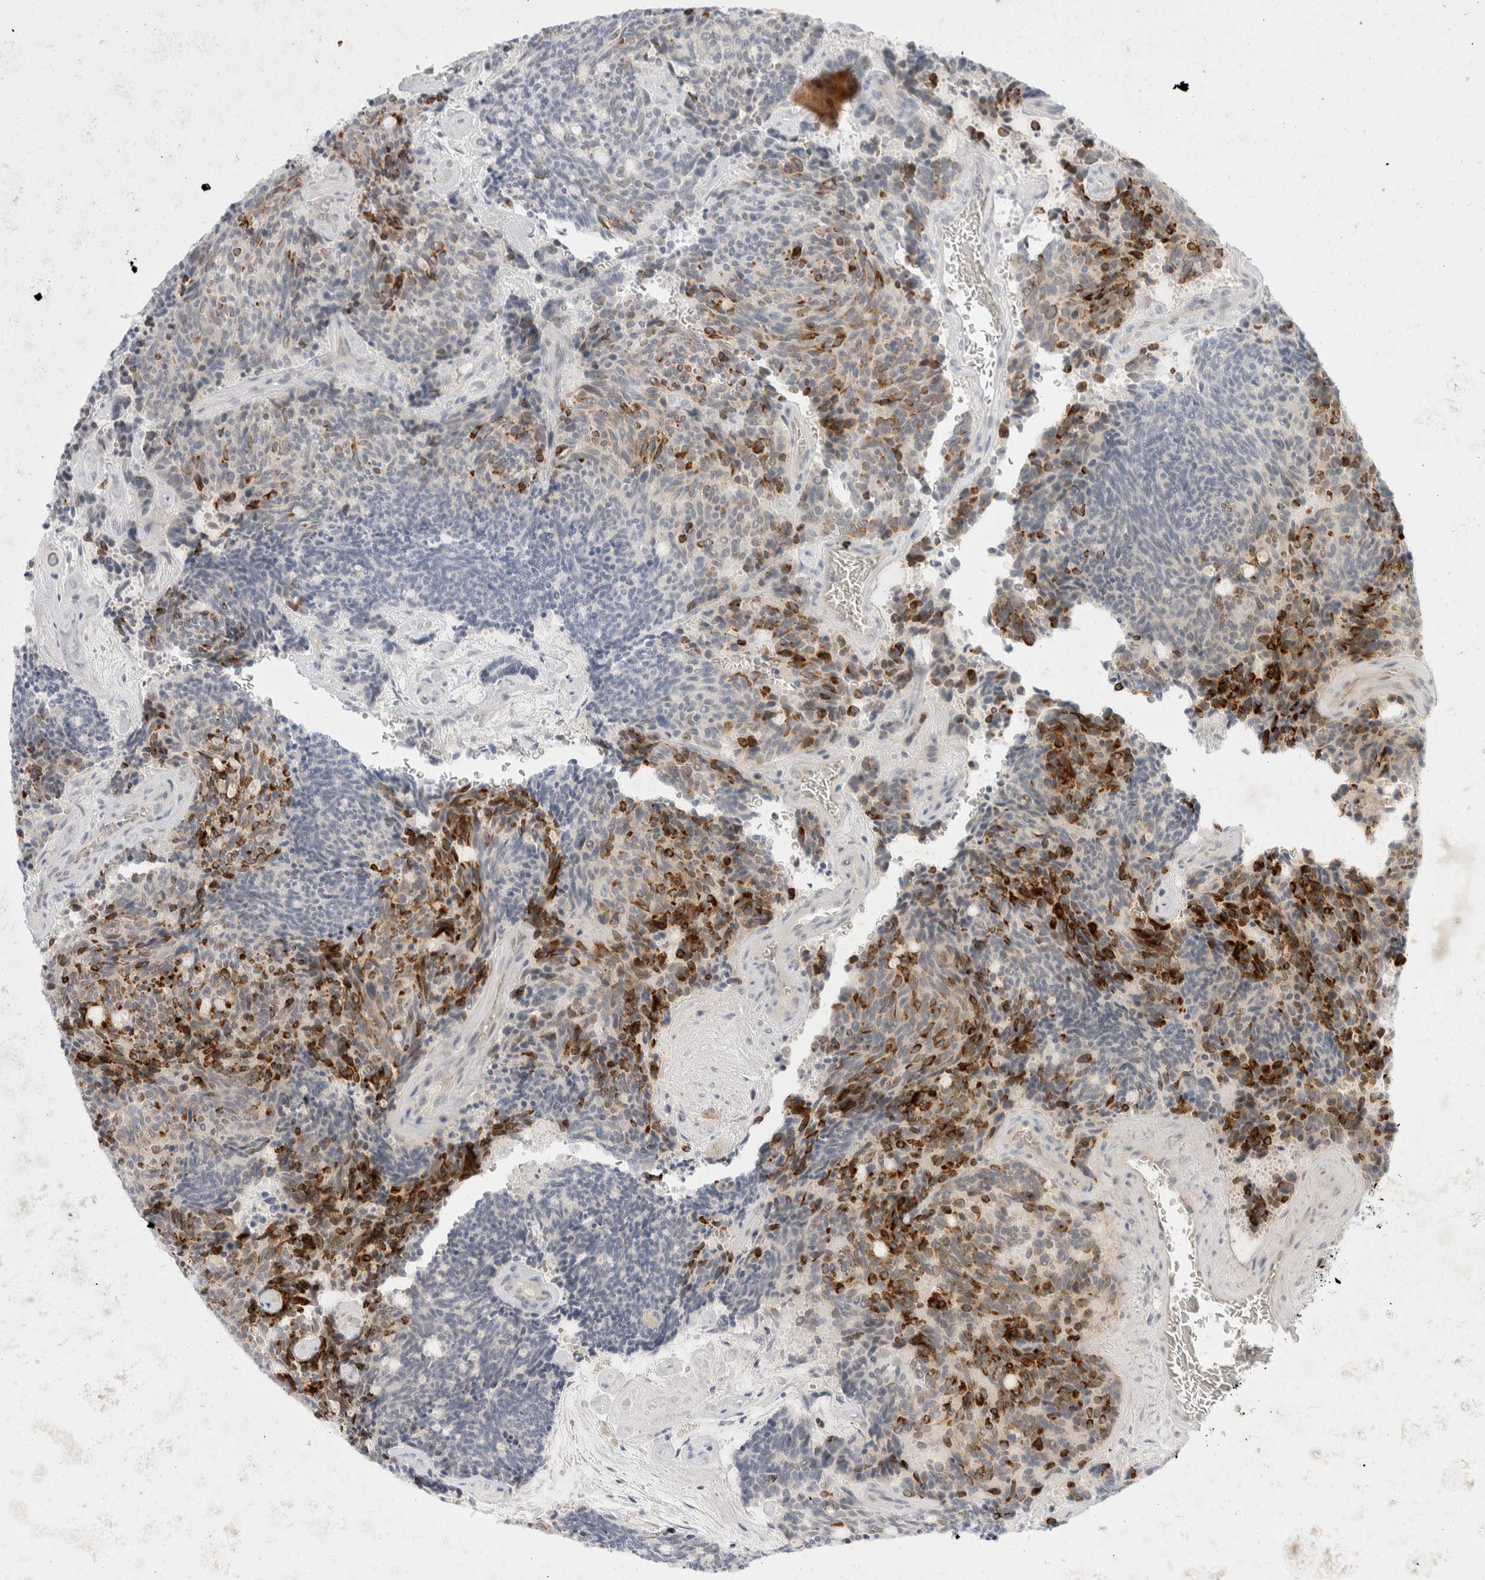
{"staining": {"intensity": "strong", "quantity": "25%-75%", "location": "cytoplasmic/membranous"}, "tissue": "carcinoid", "cell_type": "Tumor cells", "image_type": "cancer", "snomed": [{"axis": "morphology", "description": "Carcinoid, malignant, NOS"}, {"axis": "topography", "description": "Pancreas"}], "caption": "The immunohistochemical stain highlights strong cytoplasmic/membranous expression in tumor cells of carcinoid tissue.", "gene": "TOM1L2", "patient": {"sex": "female", "age": 54}}